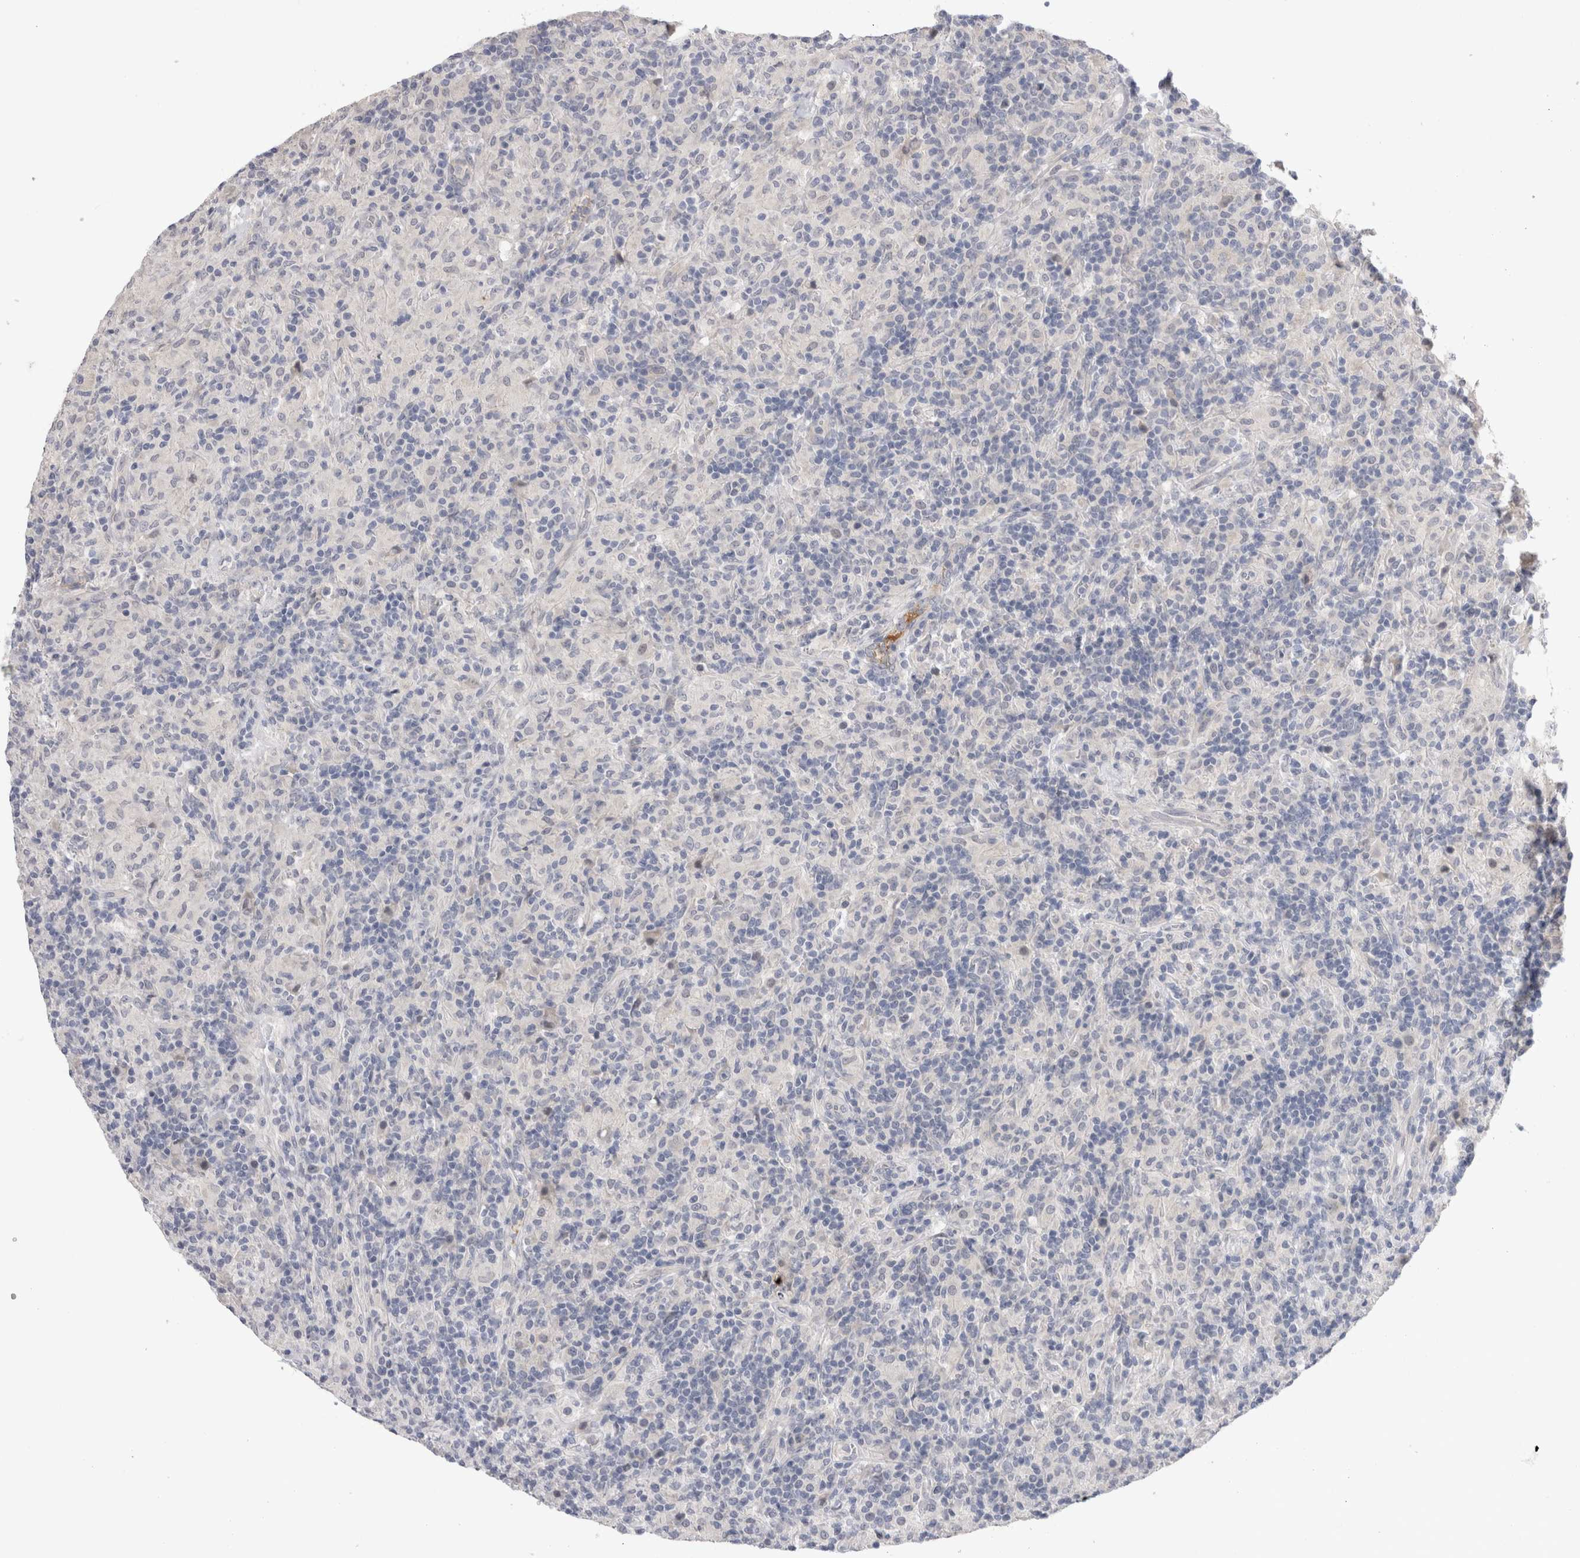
{"staining": {"intensity": "negative", "quantity": "none", "location": "none"}, "tissue": "lymphoma", "cell_type": "Tumor cells", "image_type": "cancer", "snomed": [{"axis": "morphology", "description": "Hodgkin's disease, NOS"}, {"axis": "topography", "description": "Lymph node"}], "caption": "Human Hodgkin's disease stained for a protein using immunohistochemistry exhibits no positivity in tumor cells.", "gene": "CRYBG1", "patient": {"sex": "male", "age": 70}}